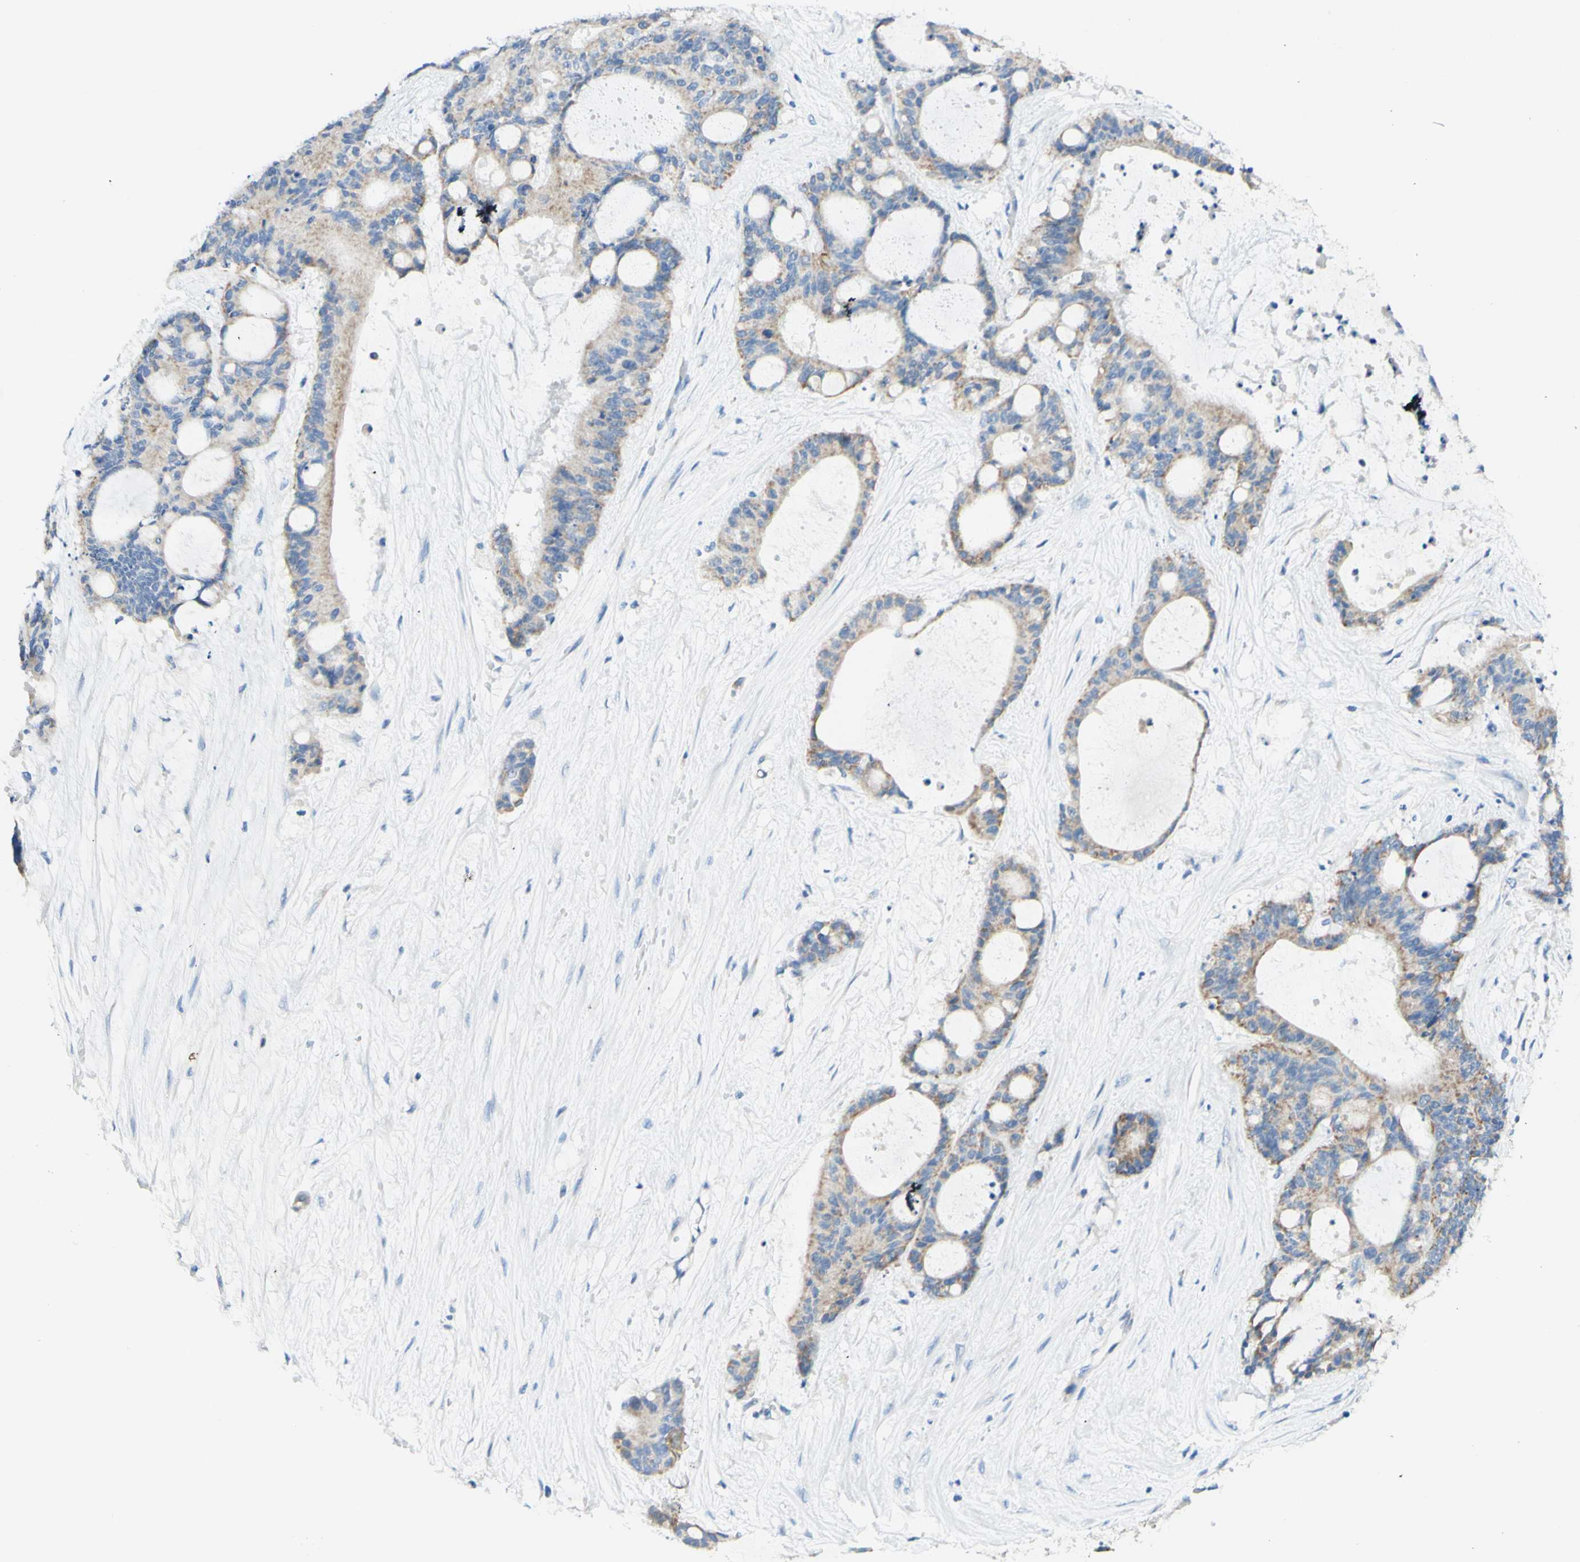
{"staining": {"intensity": "weak", "quantity": "25%-75%", "location": "cytoplasmic/membranous"}, "tissue": "liver cancer", "cell_type": "Tumor cells", "image_type": "cancer", "snomed": [{"axis": "morphology", "description": "Cholangiocarcinoma"}, {"axis": "topography", "description": "Liver"}], "caption": "The photomicrograph displays a brown stain indicating the presence of a protein in the cytoplasmic/membranous of tumor cells in liver cancer. (DAB IHC, brown staining for protein, blue staining for nuclei).", "gene": "ARMC10", "patient": {"sex": "female", "age": 73}}